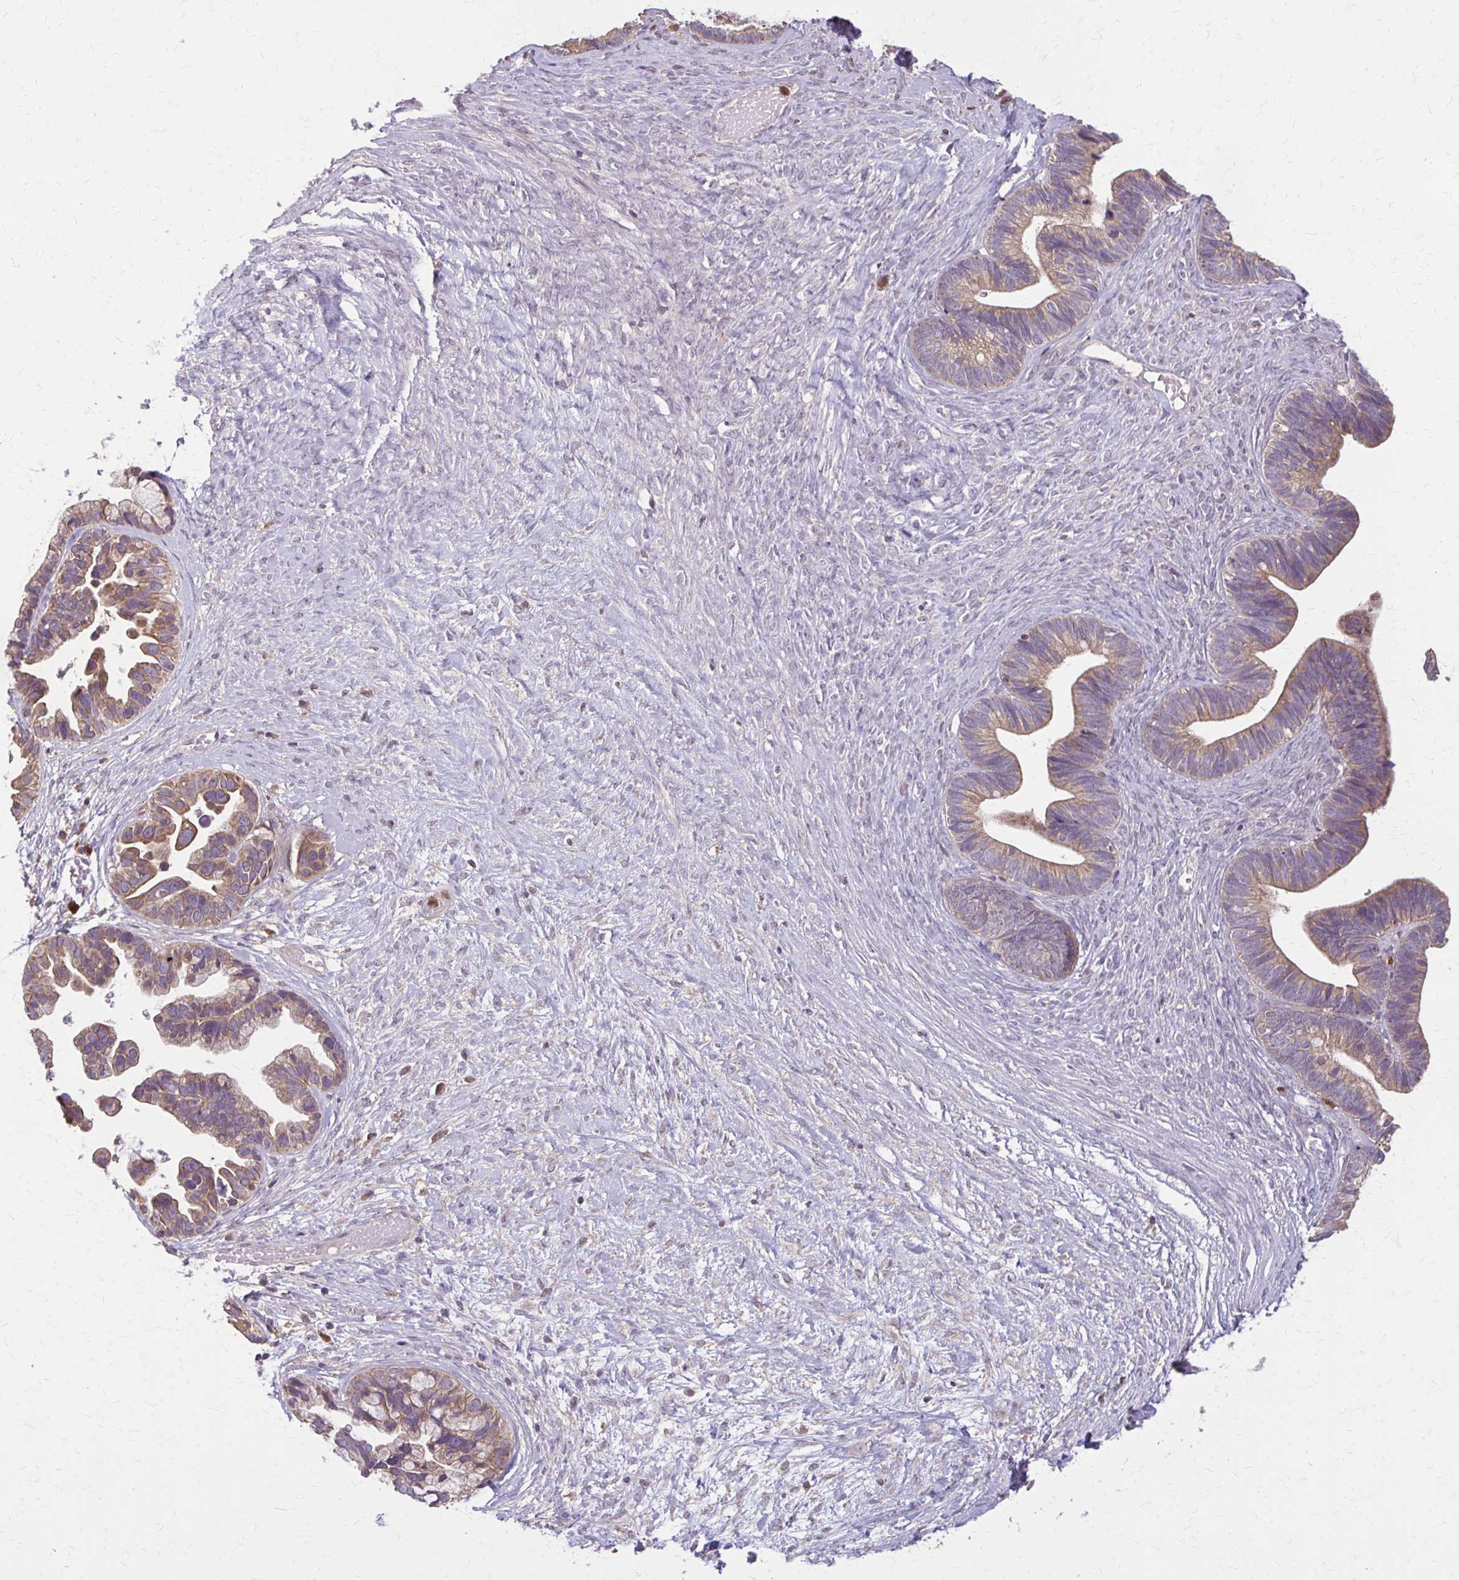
{"staining": {"intensity": "weak", "quantity": ">75%", "location": "cytoplasmic/membranous"}, "tissue": "ovarian cancer", "cell_type": "Tumor cells", "image_type": "cancer", "snomed": [{"axis": "morphology", "description": "Cystadenocarcinoma, serous, NOS"}, {"axis": "topography", "description": "Ovary"}], "caption": "A histopathology image showing weak cytoplasmic/membranous positivity in about >75% of tumor cells in ovarian cancer, as visualized by brown immunohistochemical staining.", "gene": "NRBF2", "patient": {"sex": "female", "age": 56}}